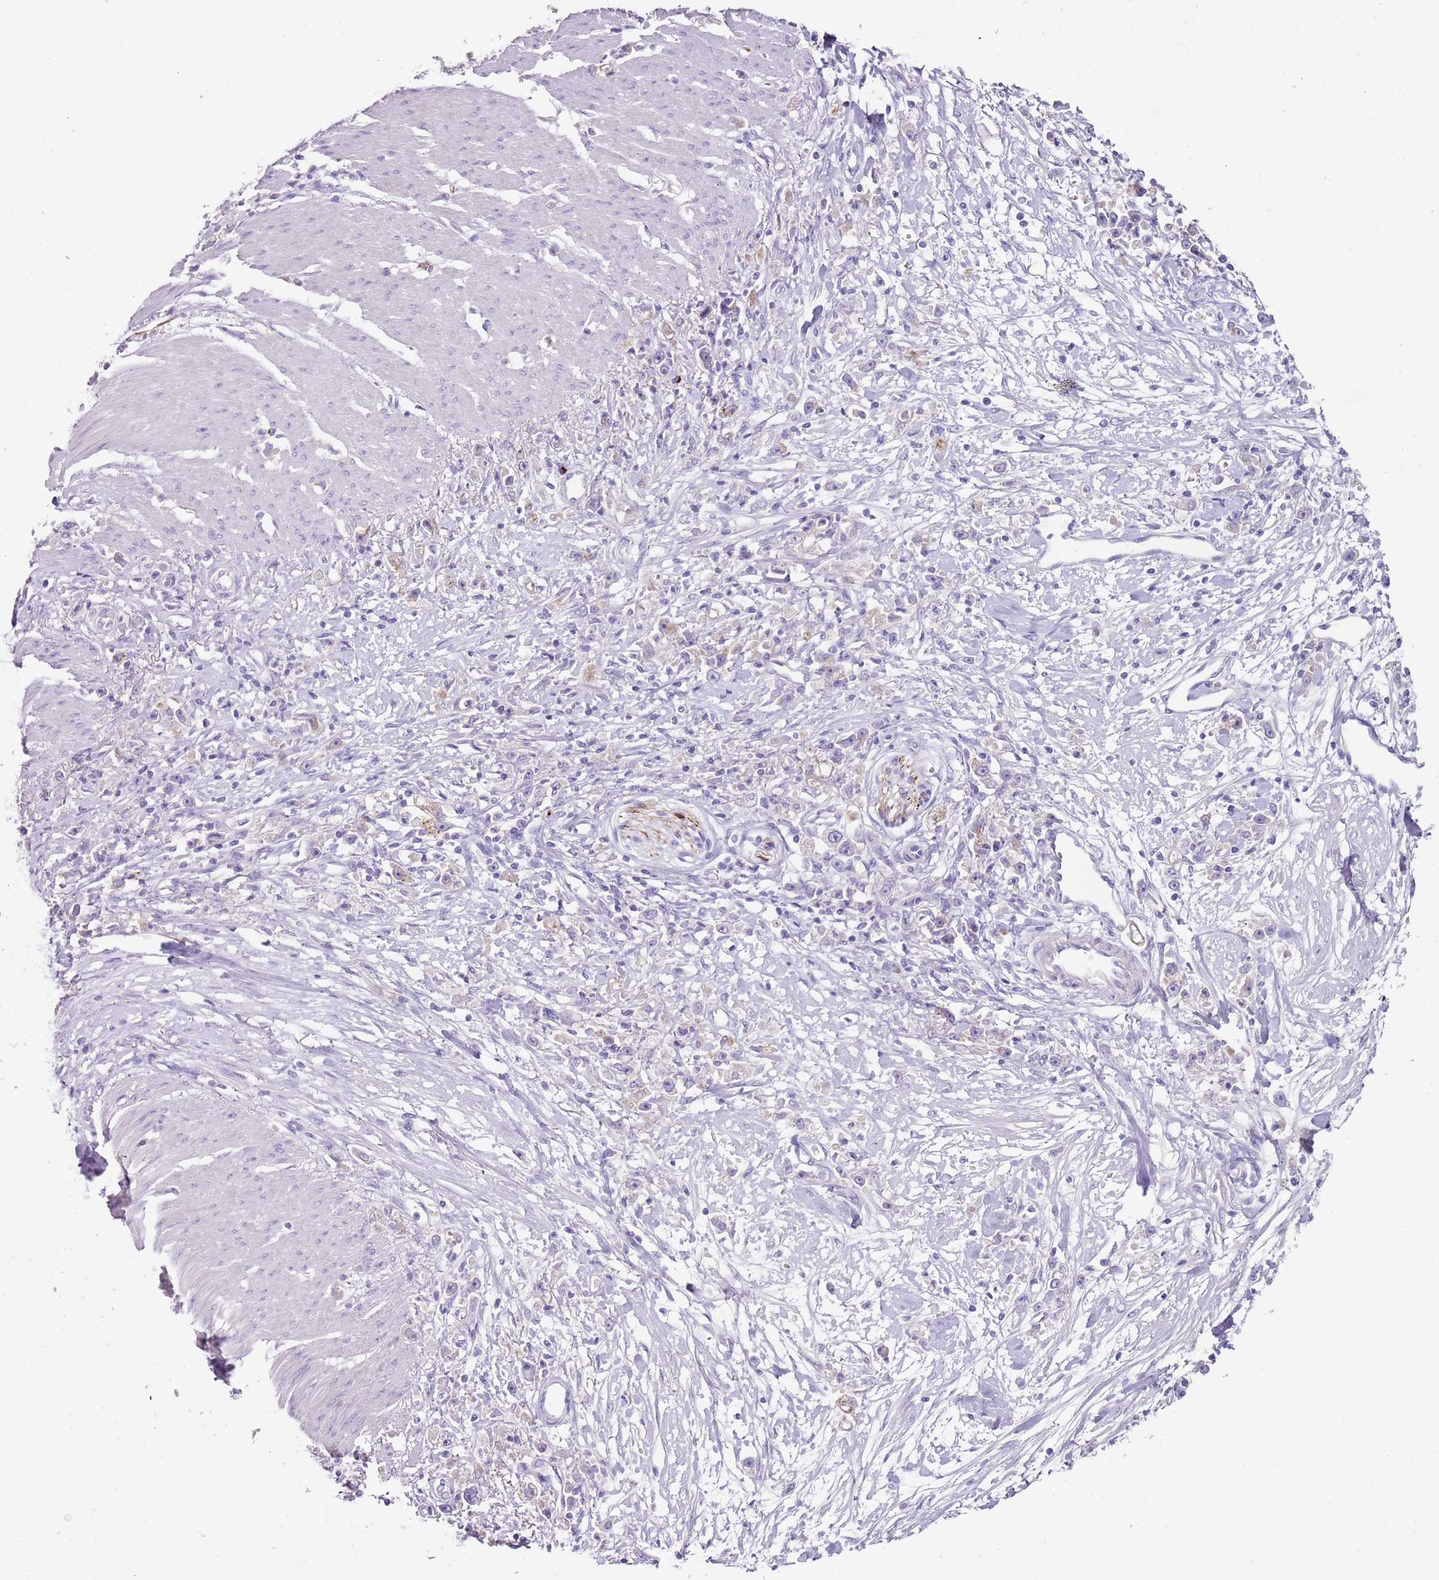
{"staining": {"intensity": "negative", "quantity": "none", "location": "none"}, "tissue": "stomach cancer", "cell_type": "Tumor cells", "image_type": "cancer", "snomed": [{"axis": "morphology", "description": "Adenocarcinoma, NOS"}, {"axis": "topography", "description": "Stomach"}], "caption": "Tumor cells are negative for protein expression in human adenocarcinoma (stomach). (Brightfield microscopy of DAB (3,3'-diaminobenzidine) immunohistochemistry at high magnification).", "gene": "C2CD3", "patient": {"sex": "female", "age": 59}}